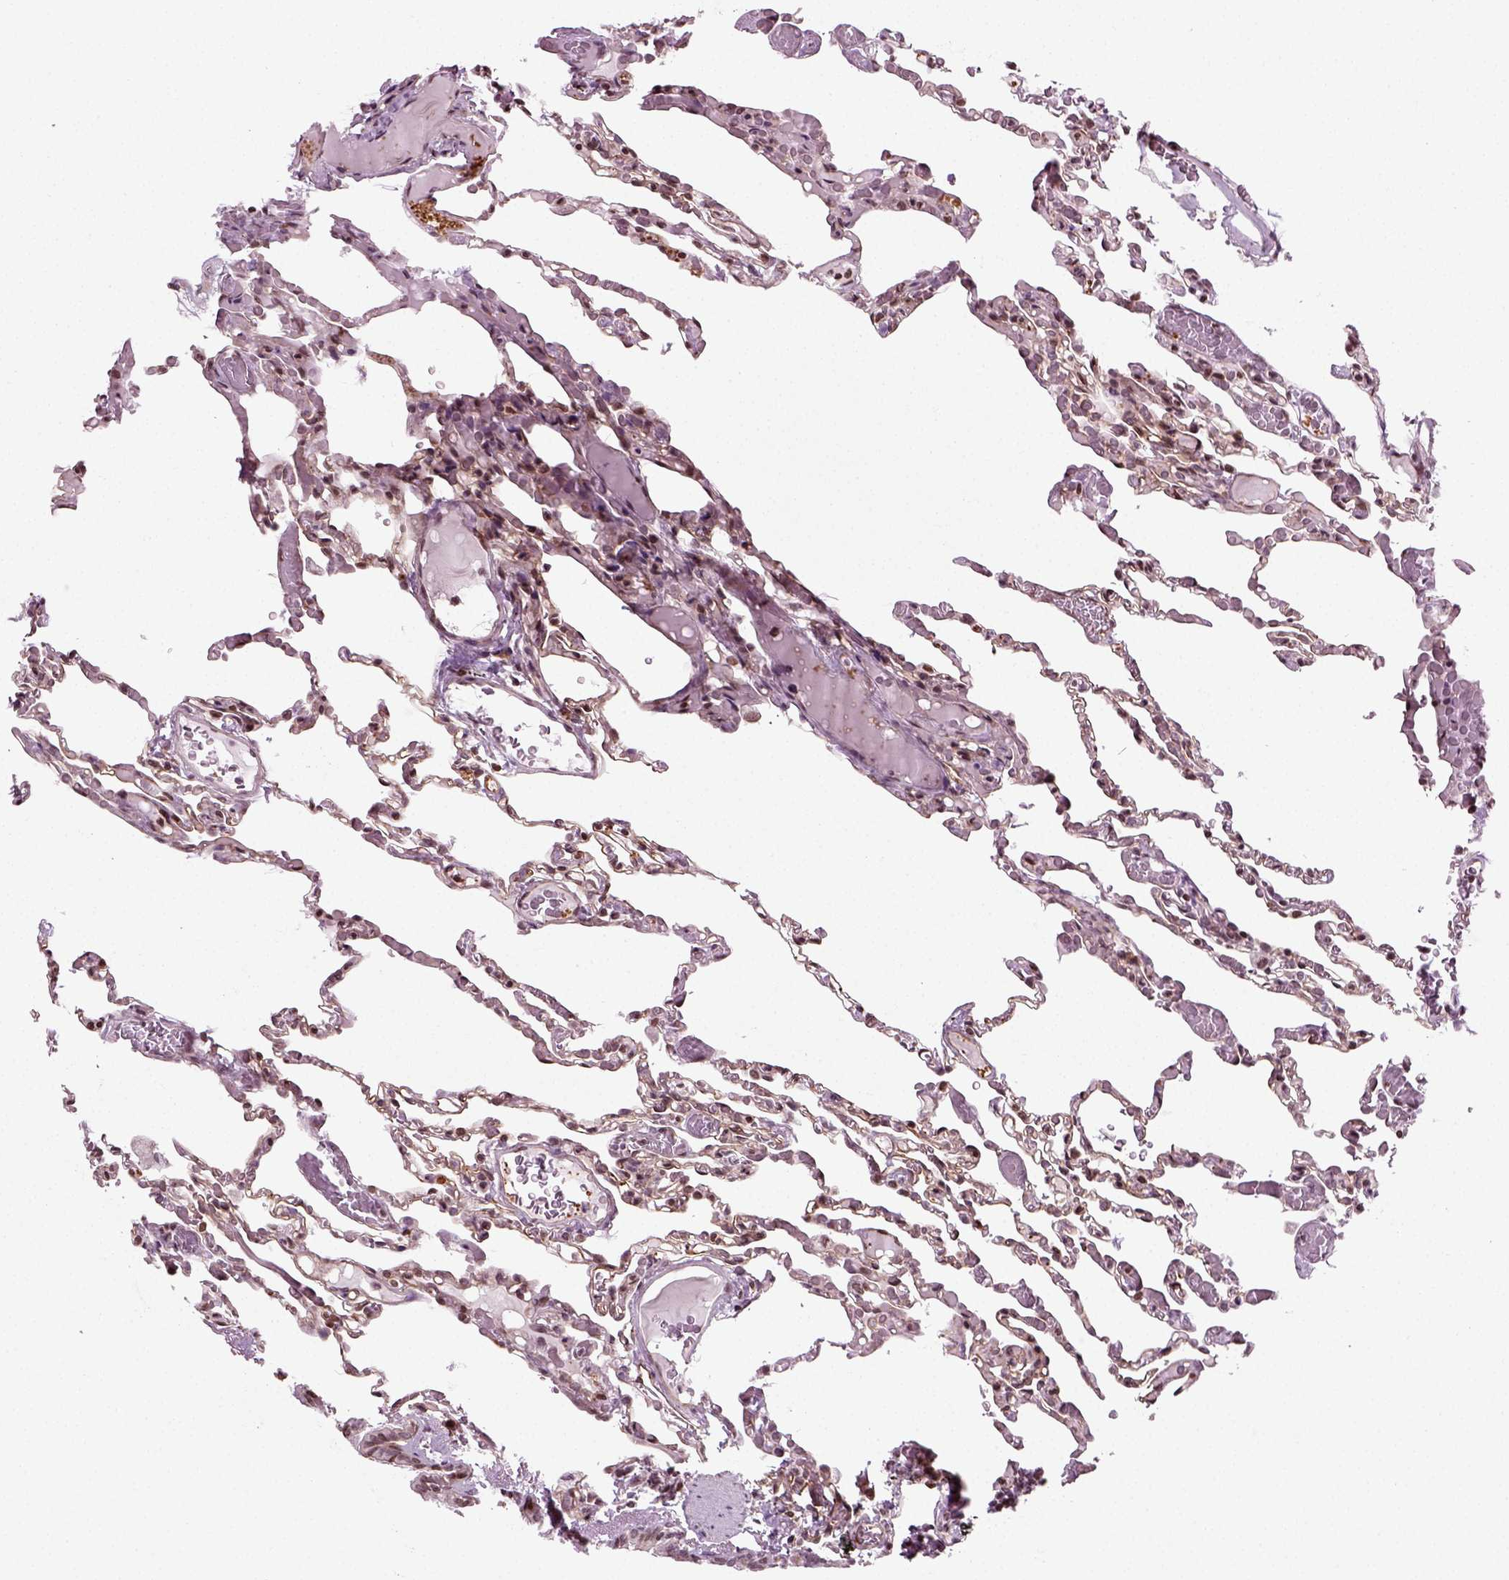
{"staining": {"intensity": "moderate", "quantity": ">75%", "location": "nuclear"}, "tissue": "lung", "cell_type": "Alveolar cells", "image_type": "normal", "snomed": [{"axis": "morphology", "description": "Normal tissue, NOS"}, {"axis": "topography", "description": "Lung"}], "caption": "This histopathology image demonstrates unremarkable lung stained with immunohistochemistry (IHC) to label a protein in brown. The nuclear of alveolar cells show moderate positivity for the protein. Nuclei are counter-stained blue.", "gene": "HEYL", "patient": {"sex": "female", "age": 43}}